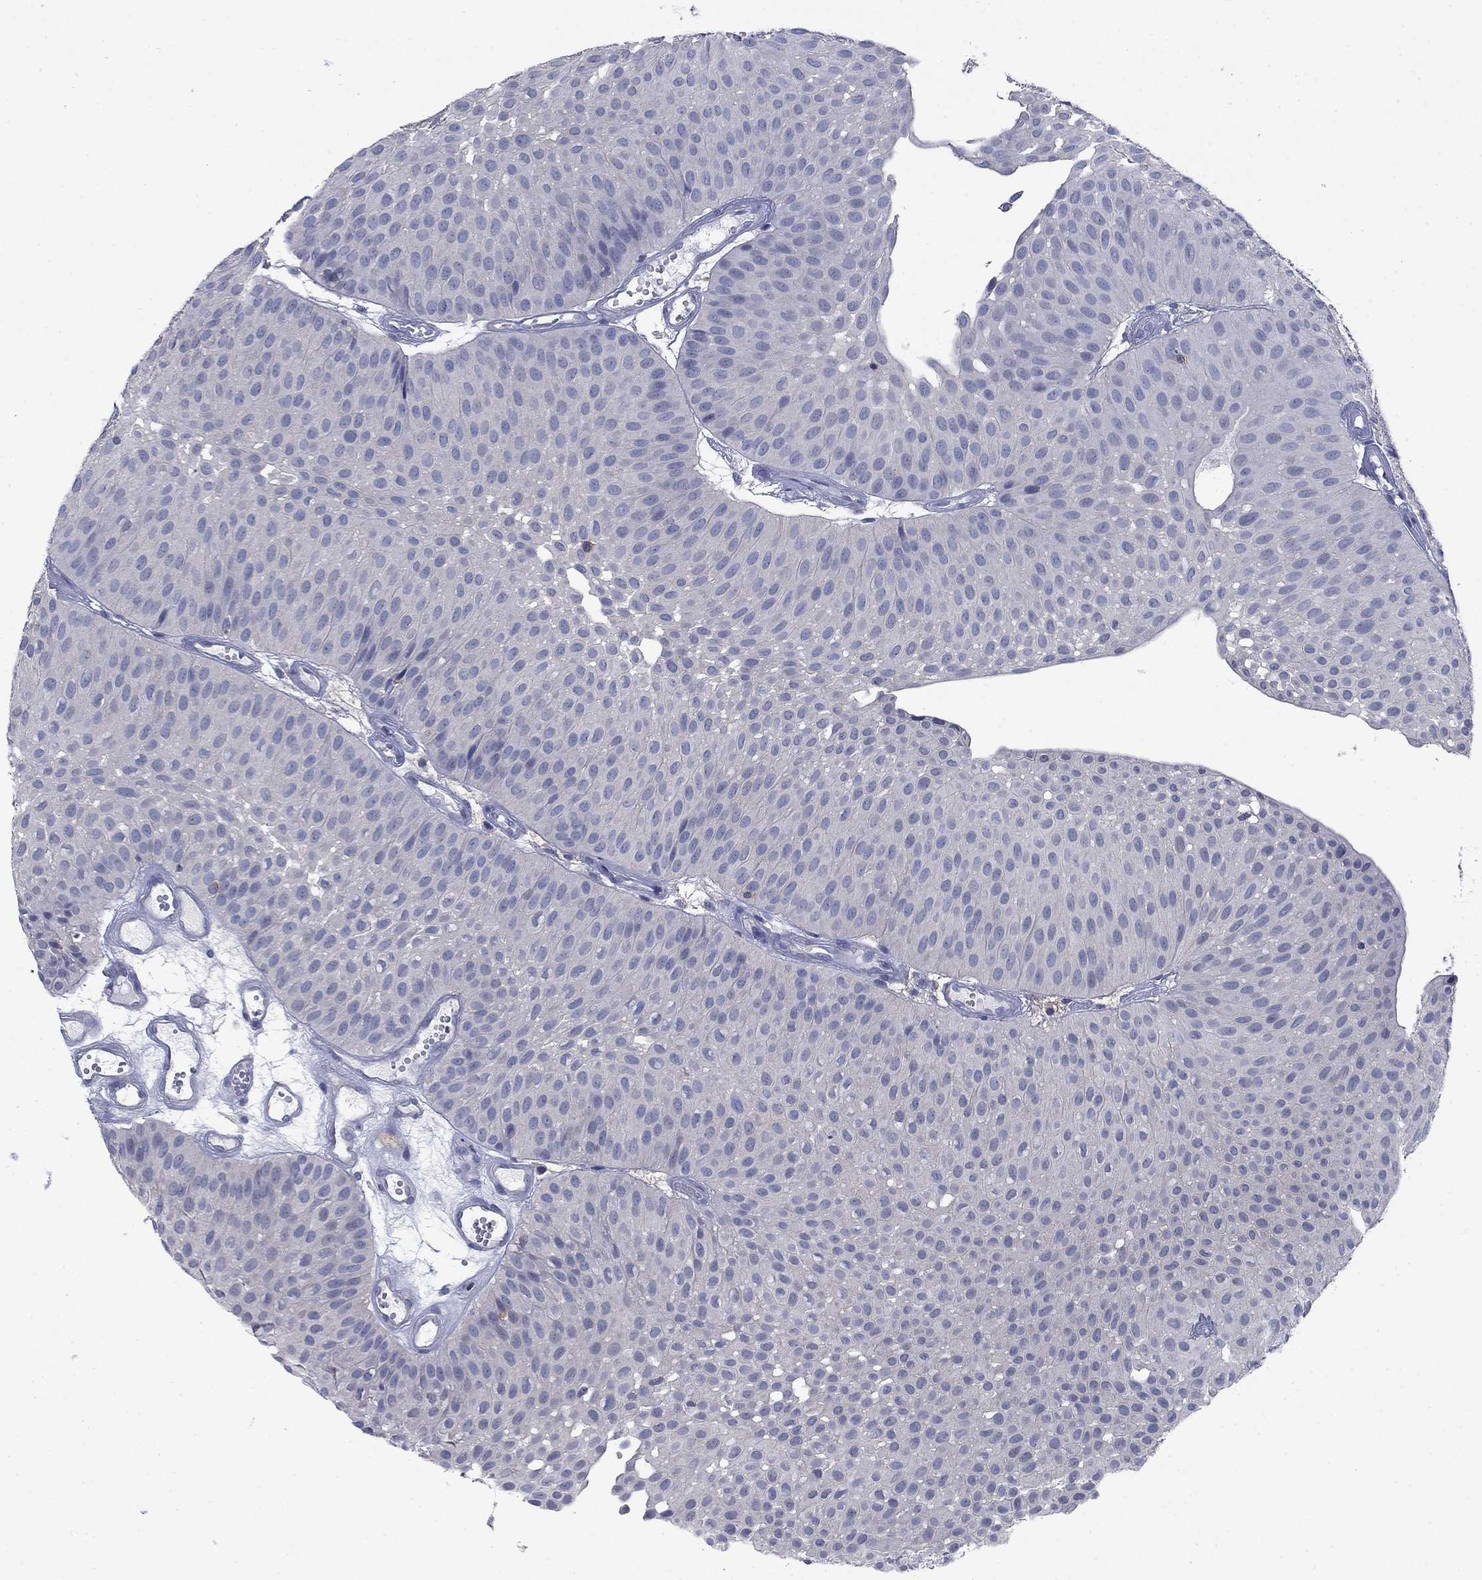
{"staining": {"intensity": "negative", "quantity": "none", "location": "none"}, "tissue": "urothelial cancer", "cell_type": "Tumor cells", "image_type": "cancer", "snomed": [{"axis": "morphology", "description": "Urothelial carcinoma, Low grade"}, {"axis": "topography", "description": "Urinary bladder"}], "caption": "IHC image of human urothelial carcinoma (low-grade) stained for a protein (brown), which shows no positivity in tumor cells. (Stains: DAB (3,3'-diaminobenzidine) immunohistochemistry (IHC) with hematoxylin counter stain, Microscopy: brightfield microscopy at high magnification).", "gene": "PSD4", "patient": {"sex": "male", "age": 64}}